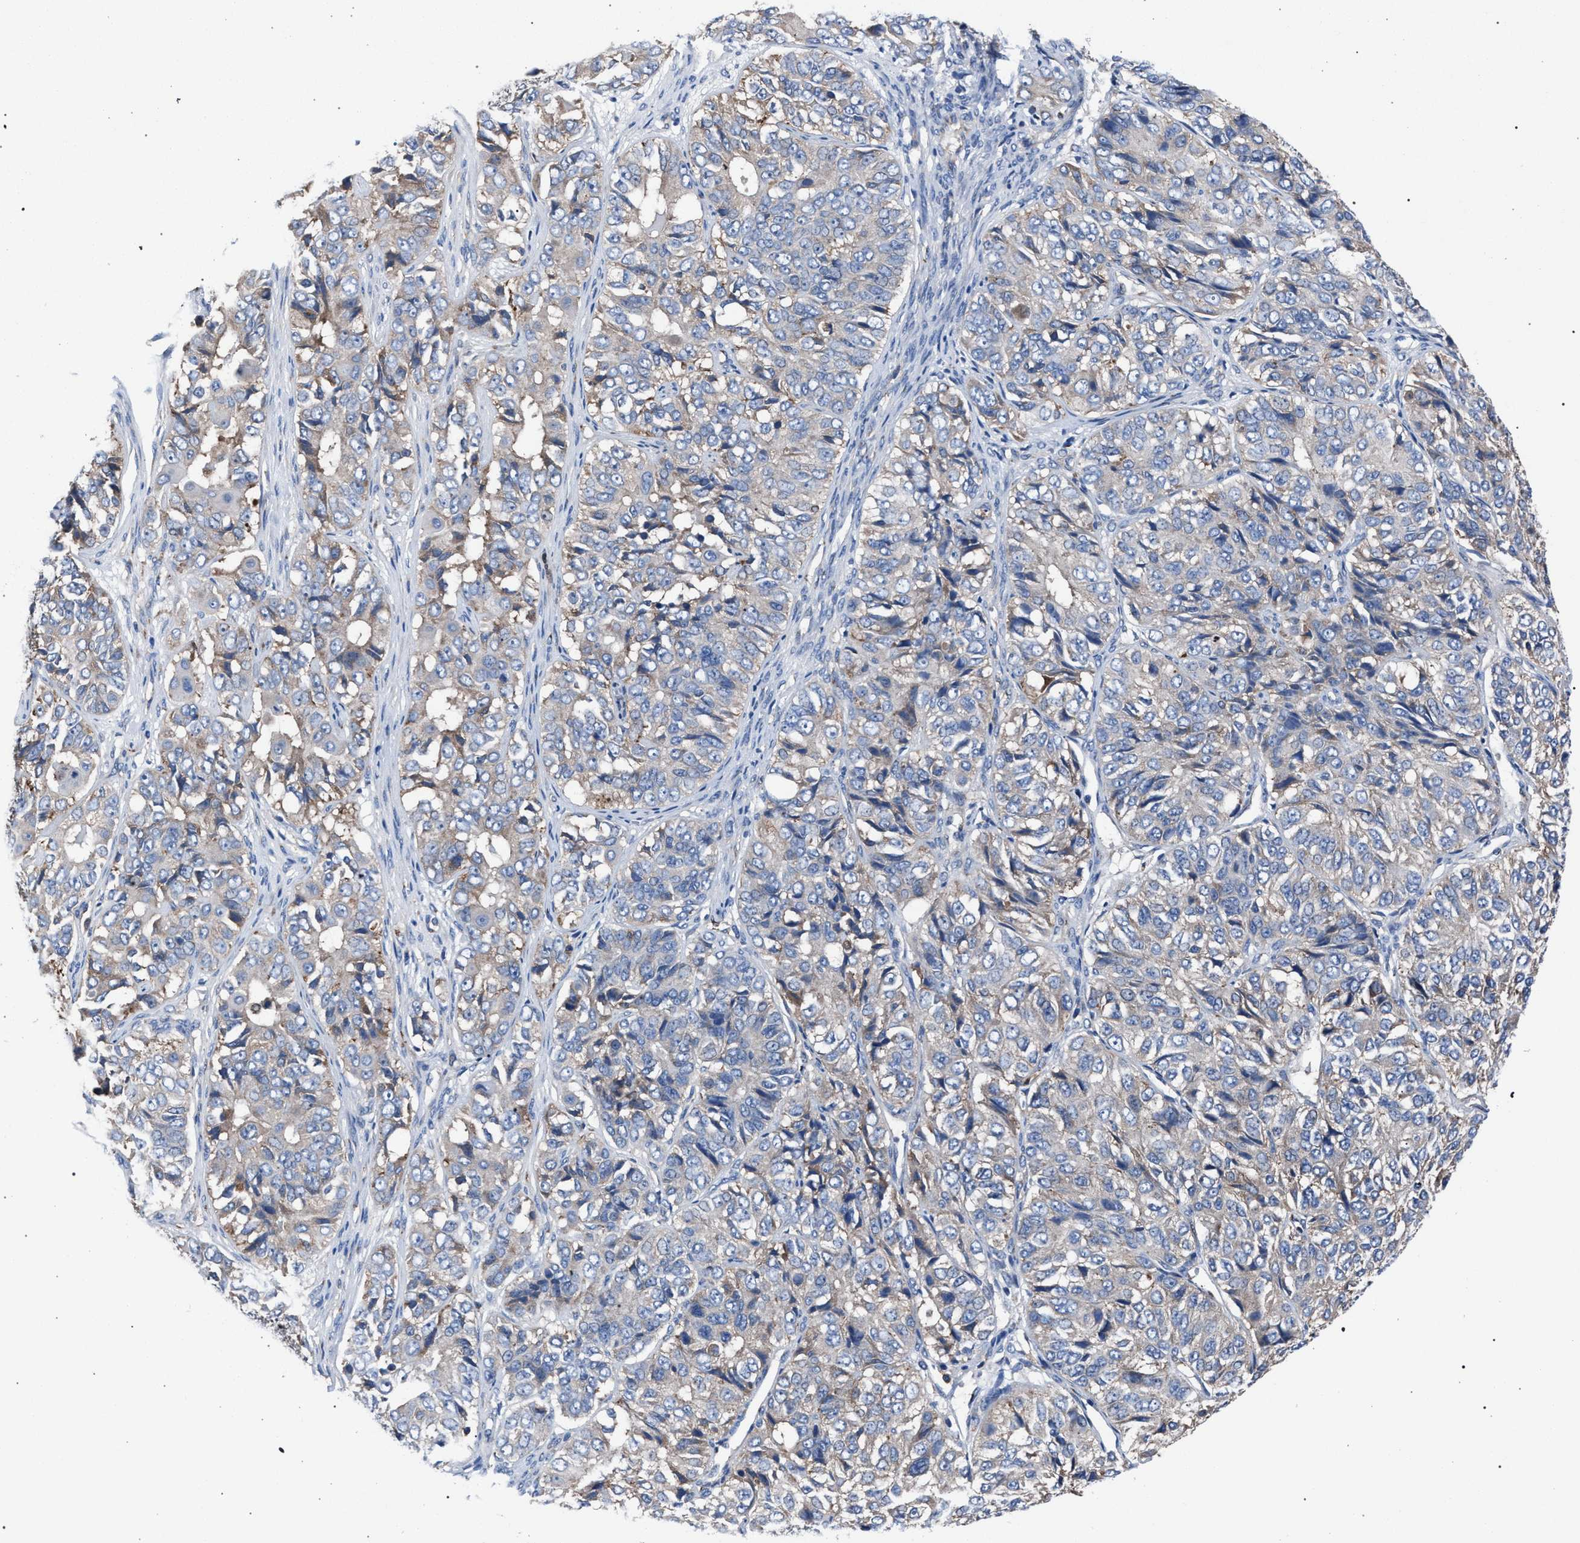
{"staining": {"intensity": "weak", "quantity": "25%-75%", "location": "cytoplasmic/membranous"}, "tissue": "ovarian cancer", "cell_type": "Tumor cells", "image_type": "cancer", "snomed": [{"axis": "morphology", "description": "Carcinoma, endometroid"}, {"axis": "topography", "description": "Ovary"}], "caption": "About 25%-75% of tumor cells in human endometroid carcinoma (ovarian) display weak cytoplasmic/membranous protein expression as visualized by brown immunohistochemical staining.", "gene": "ATP6V0A1", "patient": {"sex": "female", "age": 51}}